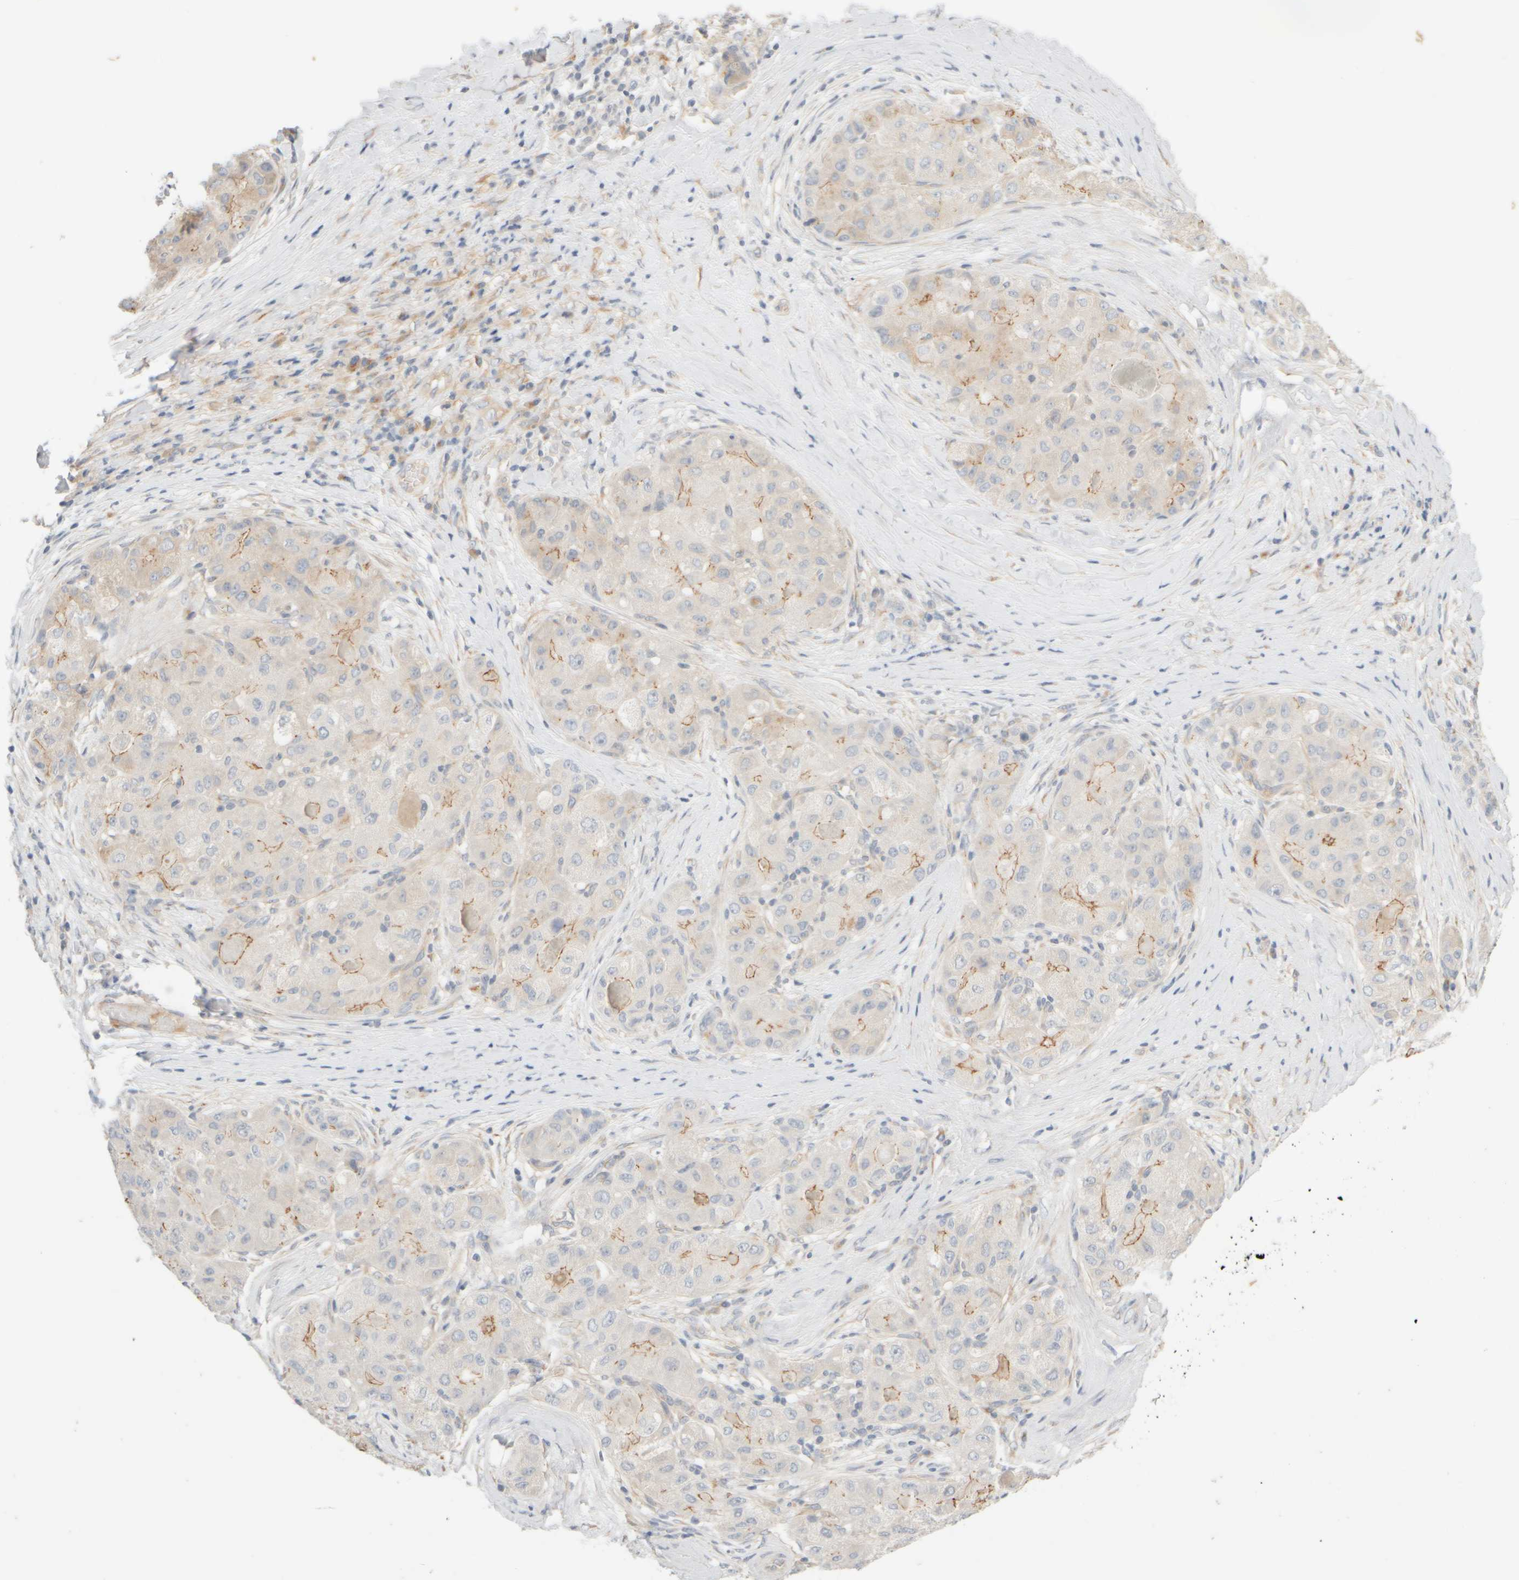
{"staining": {"intensity": "weak", "quantity": "<25%", "location": "cytoplasmic/membranous"}, "tissue": "liver cancer", "cell_type": "Tumor cells", "image_type": "cancer", "snomed": [{"axis": "morphology", "description": "Carcinoma, Hepatocellular, NOS"}, {"axis": "topography", "description": "Liver"}], "caption": "A high-resolution image shows IHC staining of hepatocellular carcinoma (liver), which displays no significant expression in tumor cells. (DAB immunohistochemistry (IHC) visualized using brightfield microscopy, high magnification).", "gene": "GOPC", "patient": {"sex": "male", "age": 80}}